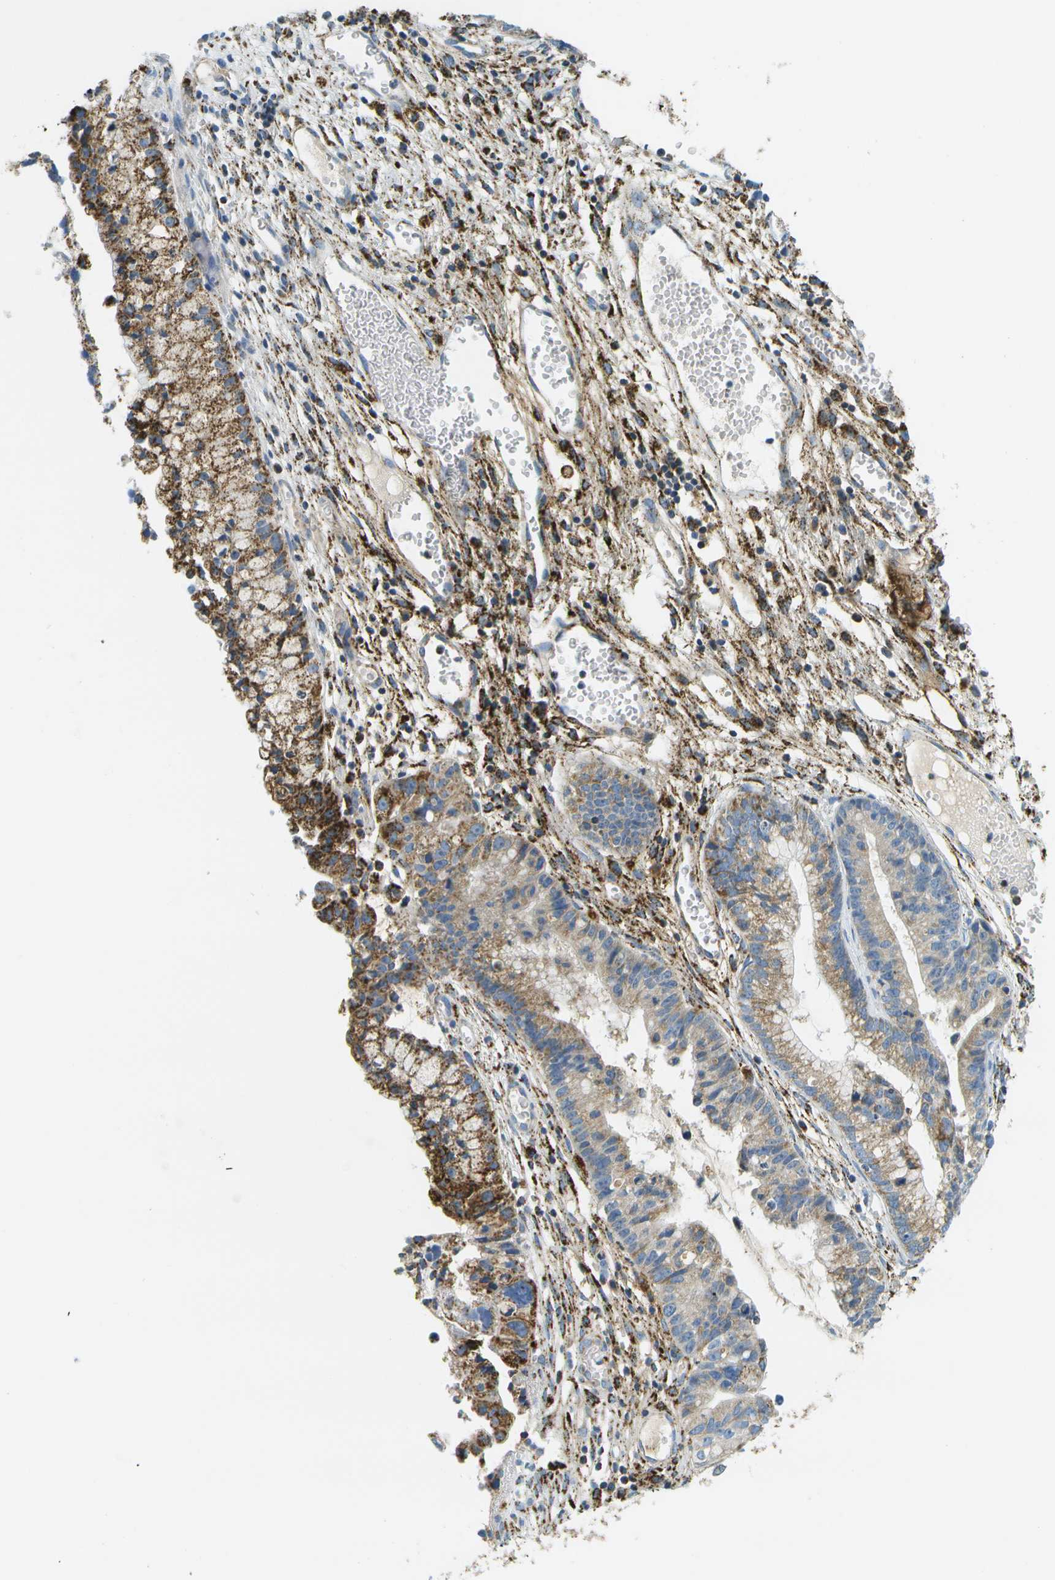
{"staining": {"intensity": "weak", "quantity": "25%-75%", "location": "cytoplasmic/membranous"}, "tissue": "cervical cancer", "cell_type": "Tumor cells", "image_type": "cancer", "snomed": [{"axis": "morphology", "description": "Adenocarcinoma, NOS"}, {"axis": "topography", "description": "Cervix"}], "caption": "Cervical adenocarcinoma was stained to show a protein in brown. There is low levels of weak cytoplasmic/membranous staining in approximately 25%-75% of tumor cells.", "gene": "HLCS", "patient": {"sex": "female", "age": 44}}